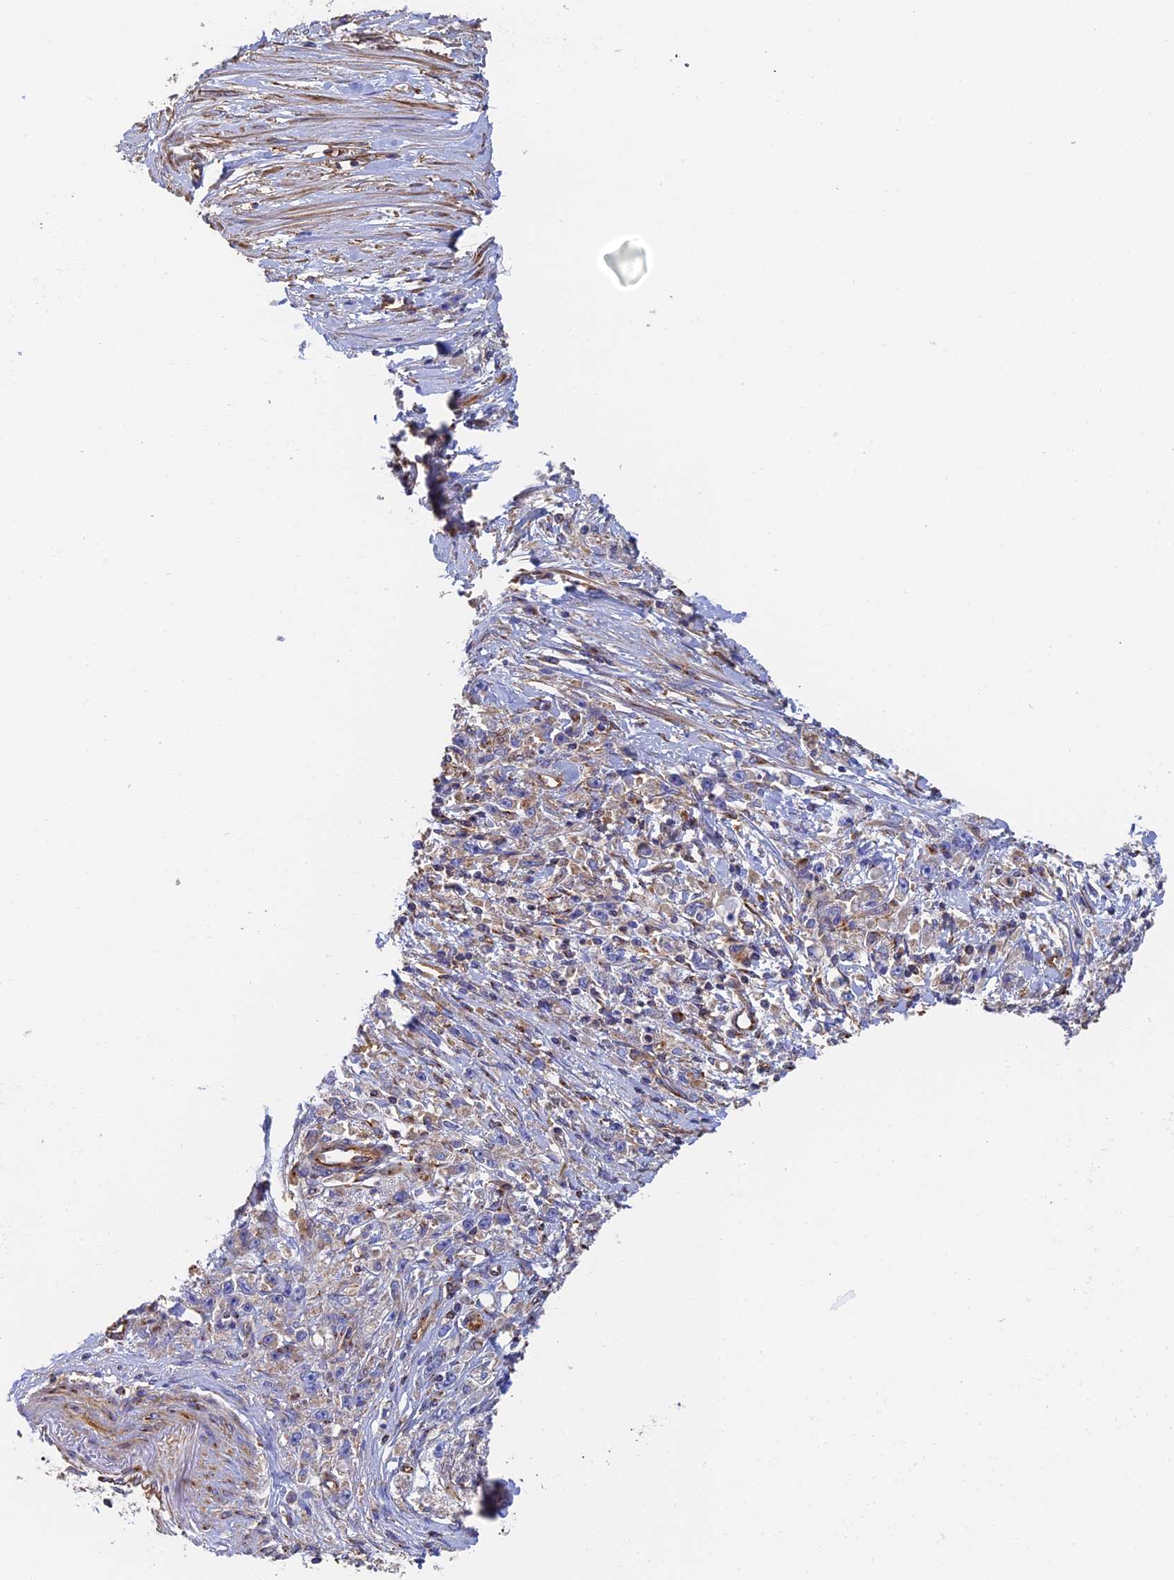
{"staining": {"intensity": "weak", "quantity": "<25%", "location": "cytoplasmic/membranous"}, "tissue": "stomach cancer", "cell_type": "Tumor cells", "image_type": "cancer", "snomed": [{"axis": "morphology", "description": "Adenocarcinoma, NOS"}, {"axis": "topography", "description": "Stomach"}], "caption": "Immunohistochemistry (IHC) of human stomach cancer (adenocarcinoma) displays no staining in tumor cells.", "gene": "DCTN2", "patient": {"sex": "female", "age": 59}}